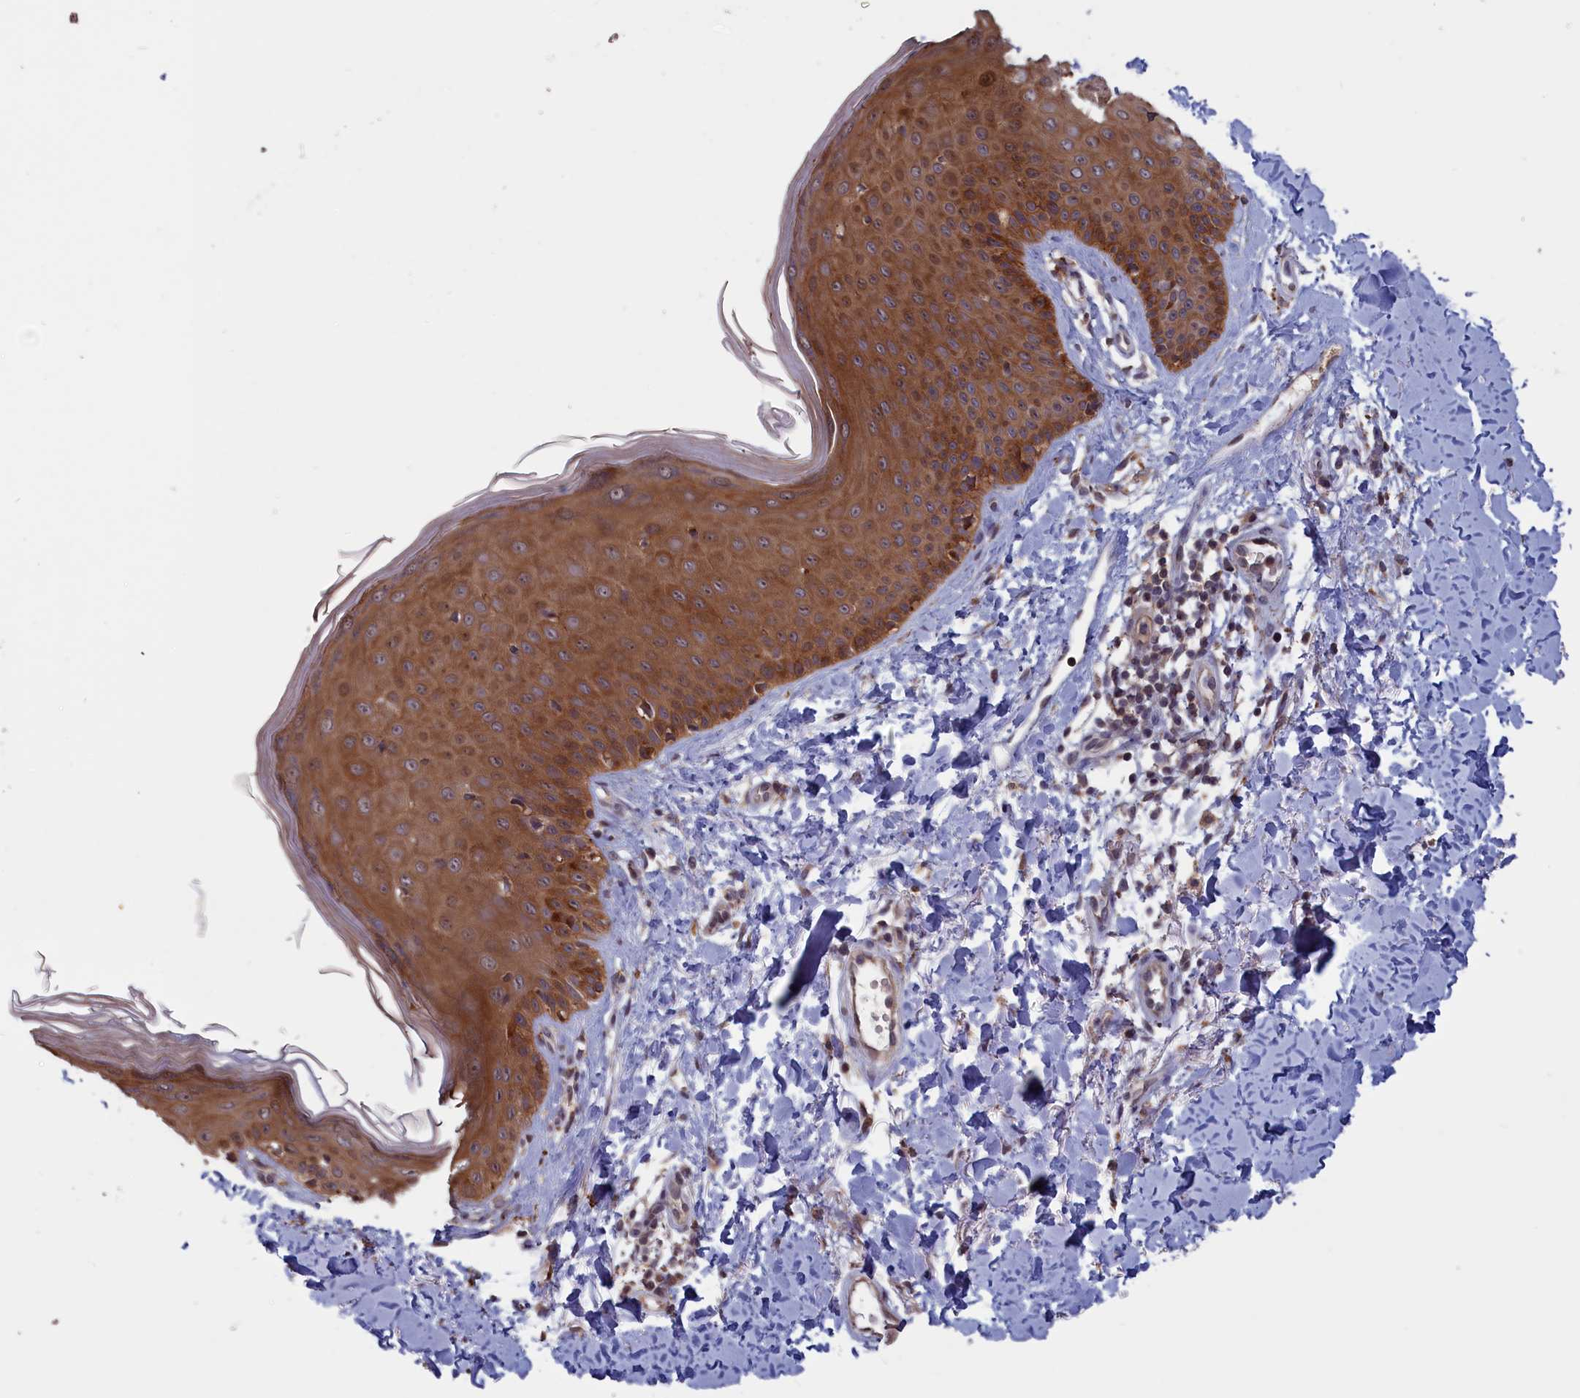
{"staining": {"intensity": "weak", "quantity": ">75%", "location": "cytoplasmic/membranous"}, "tissue": "skin", "cell_type": "Fibroblasts", "image_type": "normal", "snomed": [{"axis": "morphology", "description": "Normal tissue, NOS"}, {"axis": "topography", "description": "Skin"}], "caption": "High-magnification brightfield microscopy of normal skin stained with DAB (brown) and counterstained with hematoxylin (blue). fibroblasts exhibit weak cytoplasmic/membranous positivity is identified in approximately>75% of cells. The staining was performed using DAB, with brown indicating positive protein expression. Nuclei are stained blue with hematoxylin.", "gene": "CACTIN", "patient": {"sex": "male", "age": 52}}